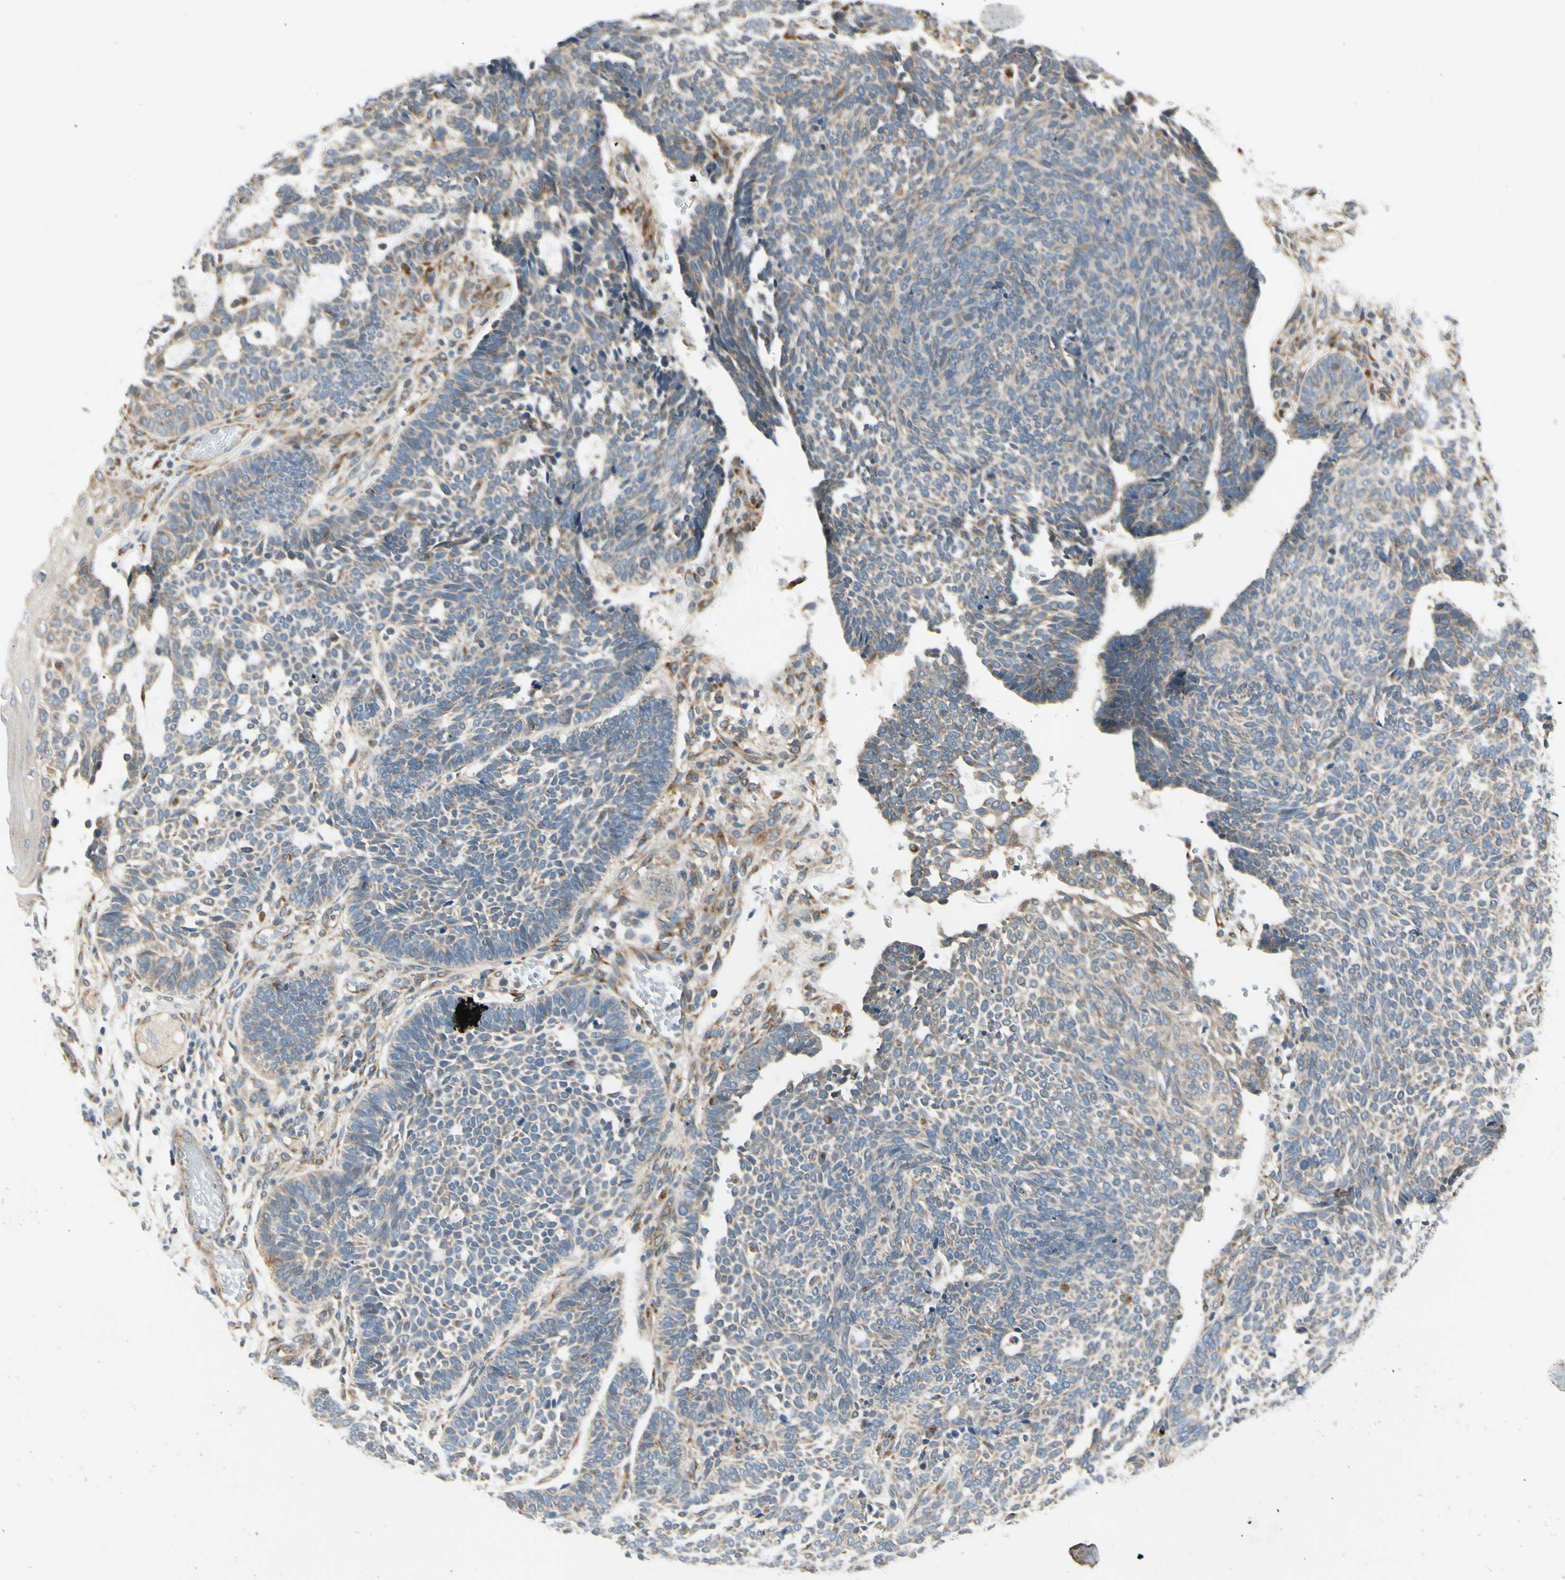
{"staining": {"intensity": "weak", "quantity": ">75%", "location": "cytoplasmic/membranous"}, "tissue": "skin cancer", "cell_type": "Tumor cells", "image_type": "cancer", "snomed": [{"axis": "morphology", "description": "Normal tissue, NOS"}, {"axis": "morphology", "description": "Basal cell carcinoma"}, {"axis": "topography", "description": "Skin"}], "caption": "Immunohistochemical staining of human skin basal cell carcinoma reveals low levels of weak cytoplasmic/membranous positivity in approximately >75% of tumor cells.", "gene": "MANSC1", "patient": {"sex": "male", "age": 87}}